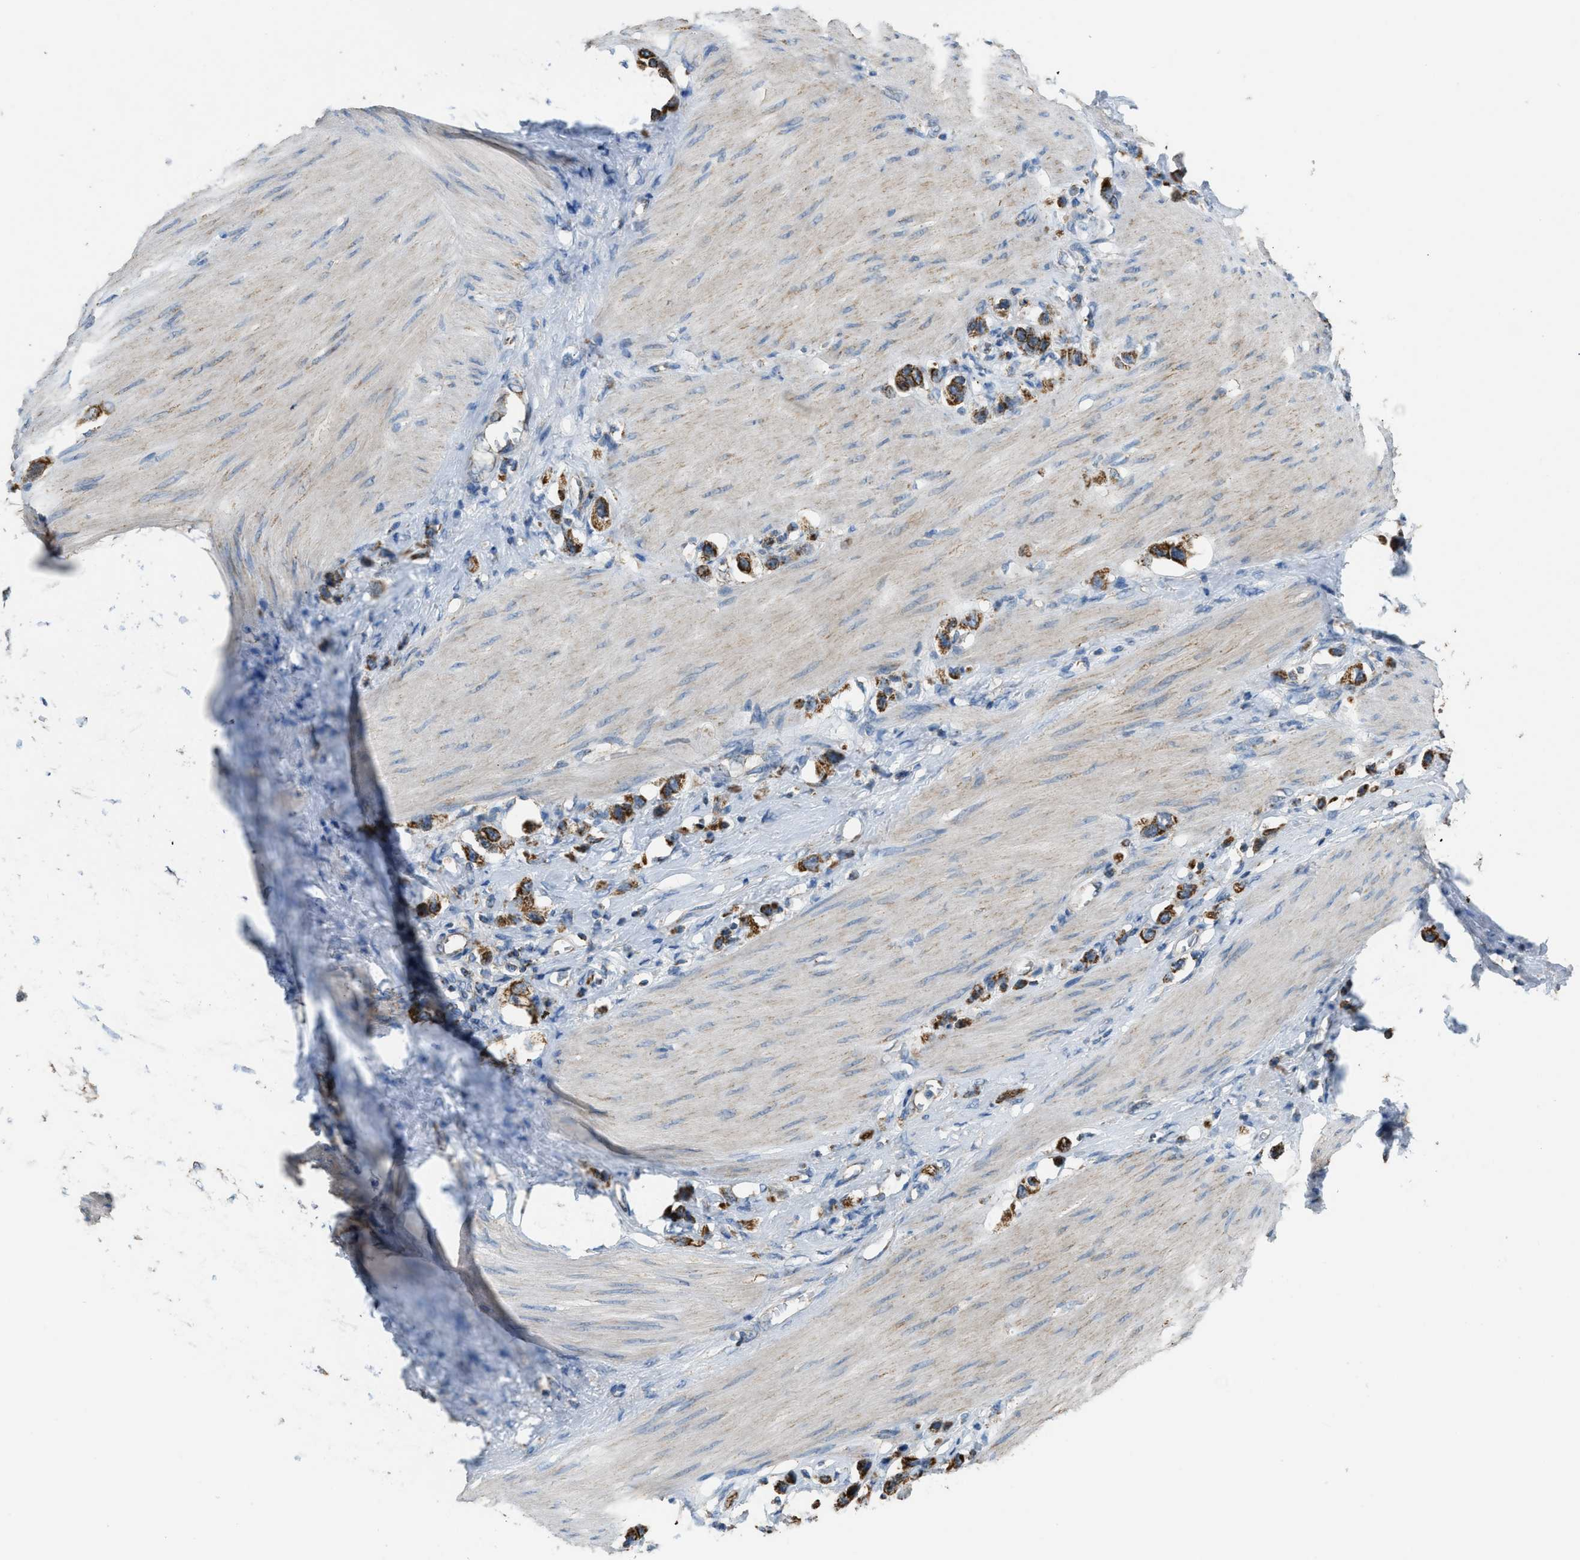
{"staining": {"intensity": "moderate", "quantity": ">75%", "location": "cytoplasmic/membranous"}, "tissue": "stomach cancer", "cell_type": "Tumor cells", "image_type": "cancer", "snomed": [{"axis": "morphology", "description": "Adenocarcinoma, NOS"}, {"axis": "topography", "description": "Stomach"}], "caption": "Brown immunohistochemical staining in adenocarcinoma (stomach) displays moderate cytoplasmic/membranous staining in approximately >75% of tumor cells.", "gene": "ETFB", "patient": {"sex": "female", "age": 65}}